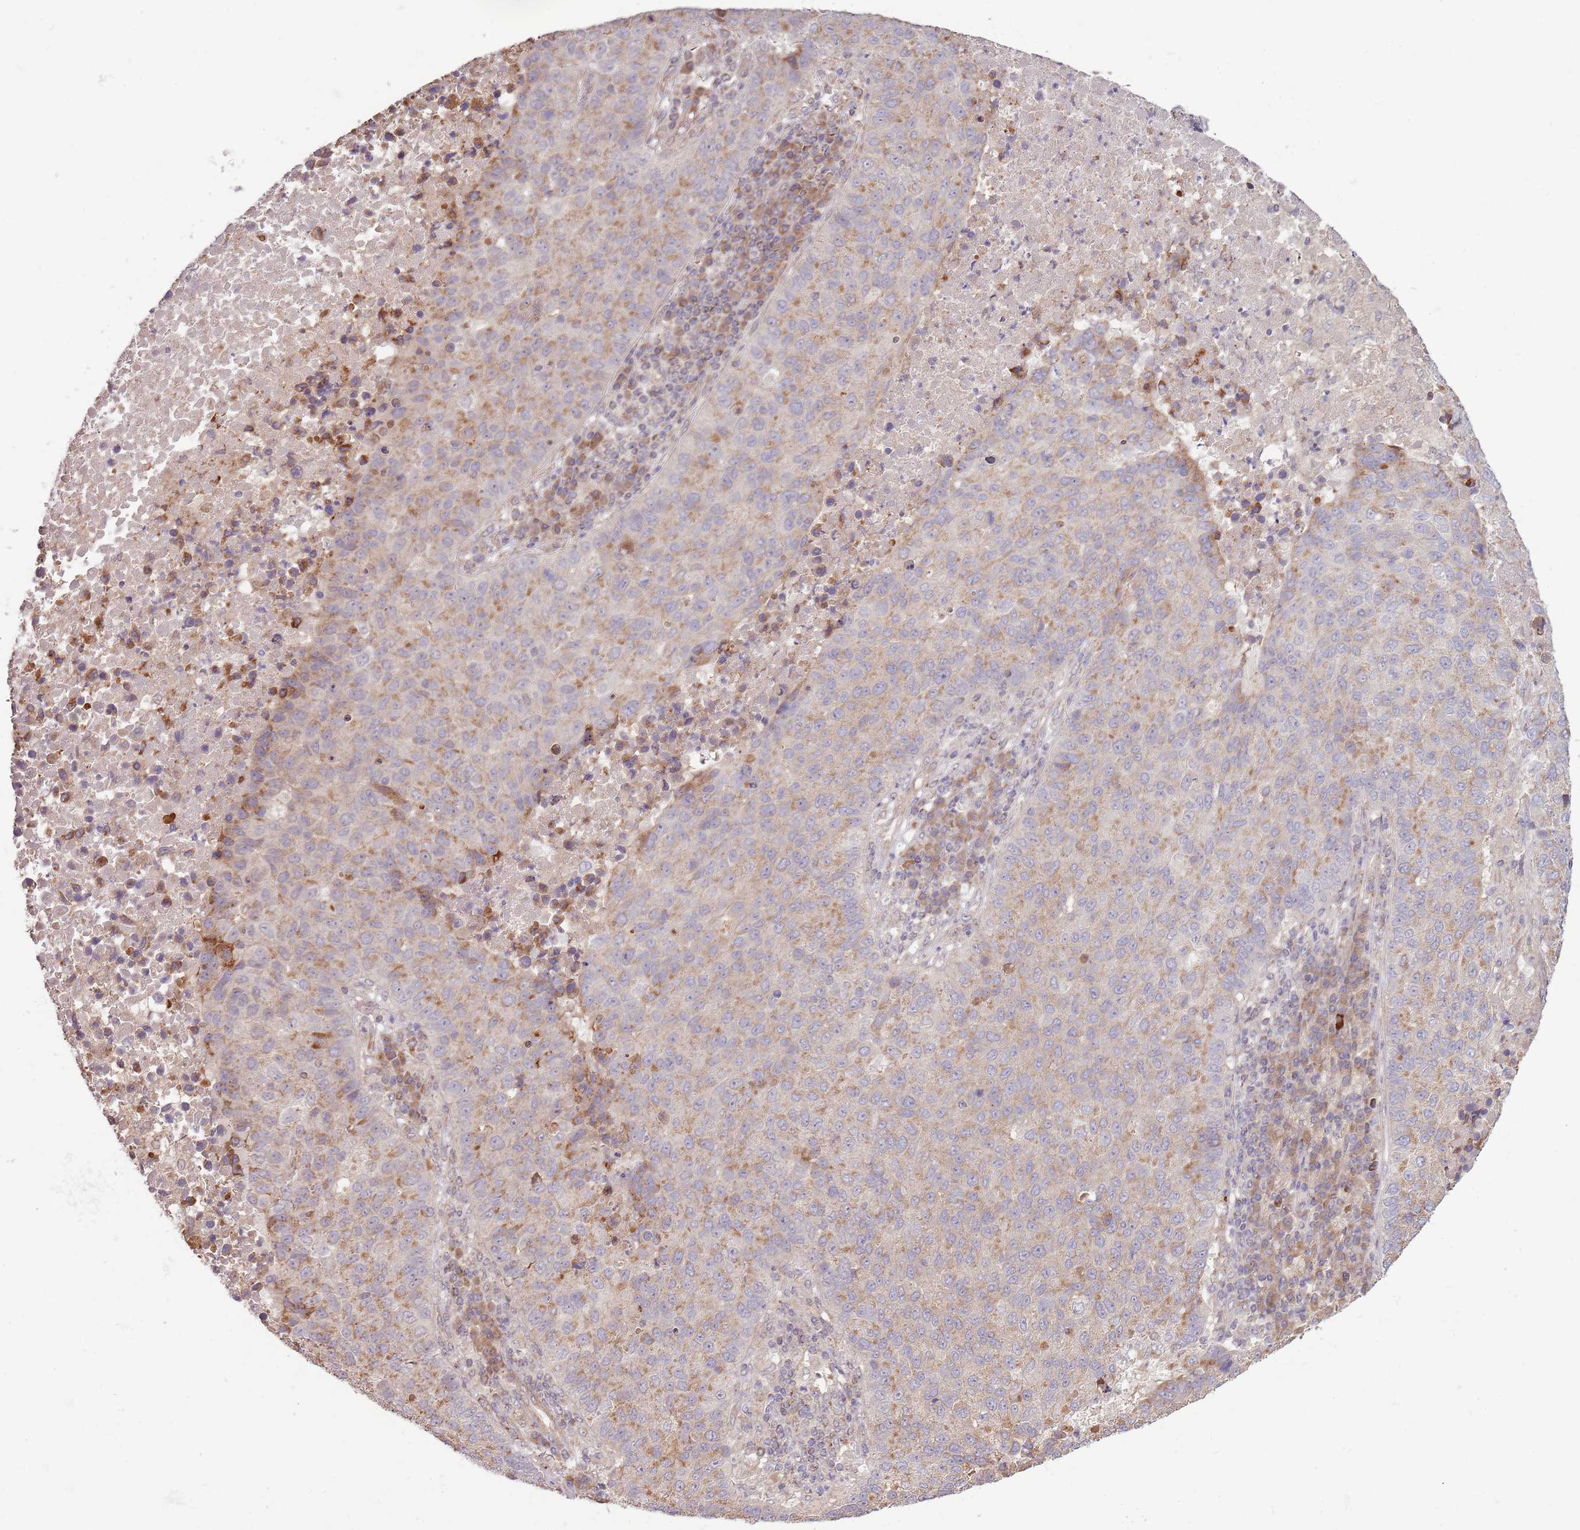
{"staining": {"intensity": "weak", "quantity": "25%-75%", "location": "cytoplasmic/membranous"}, "tissue": "lung cancer", "cell_type": "Tumor cells", "image_type": "cancer", "snomed": [{"axis": "morphology", "description": "Squamous cell carcinoma, NOS"}, {"axis": "topography", "description": "Lung"}], "caption": "Approximately 25%-75% of tumor cells in squamous cell carcinoma (lung) display weak cytoplasmic/membranous protein staining as visualized by brown immunohistochemical staining.", "gene": "RNF181", "patient": {"sex": "male", "age": 73}}